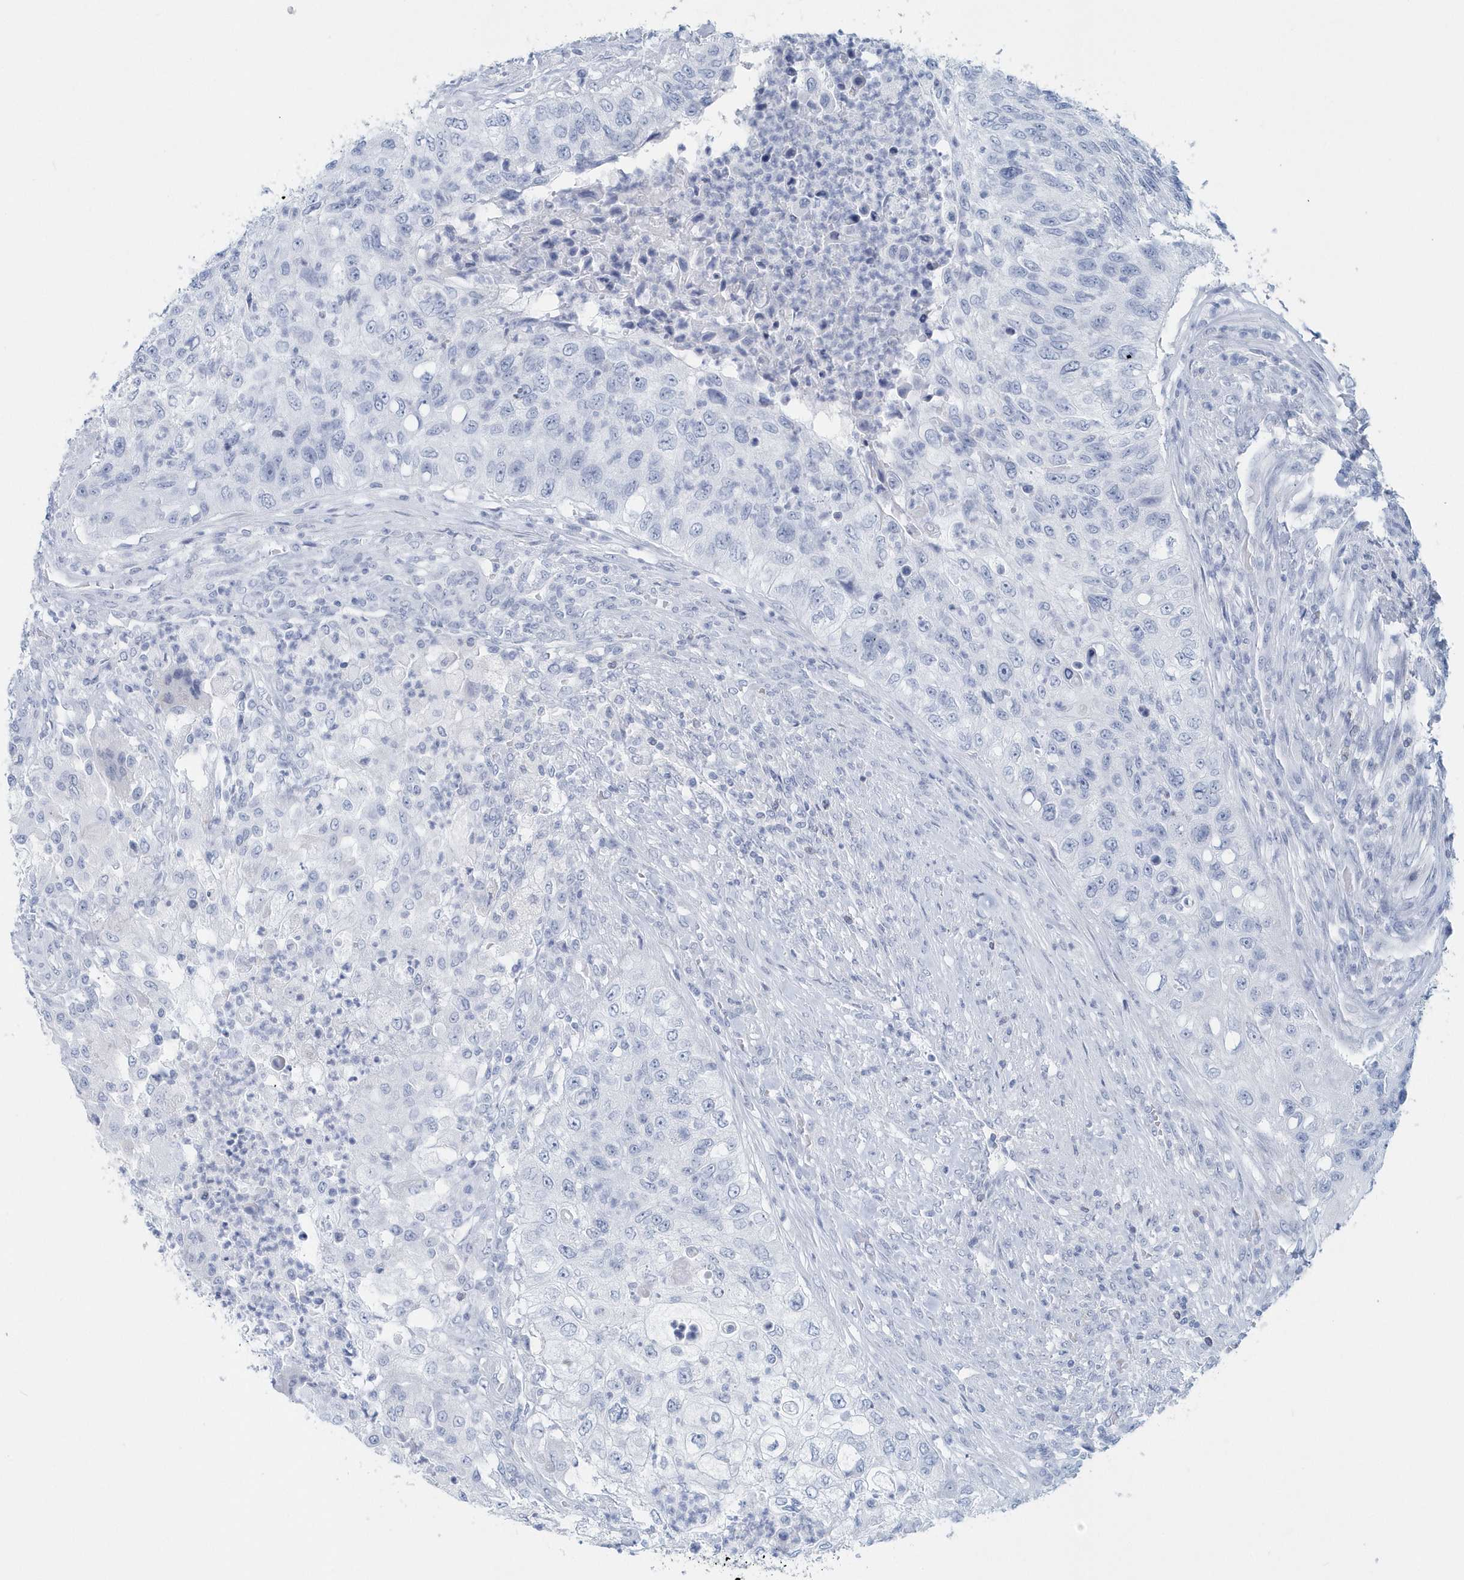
{"staining": {"intensity": "negative", "quantity": "none", "location": "none"}, "tissue": "urothelial cancer", "cell_type": "Tumor cells", "image_type": "cancer", "snomed": [{"axis": "morphology", "description": "Urothelial carcinoma, High grade"}, {"axis": "topography", "description": "Urinary bladder"}], "caption": "Immunohistochemistry (IHC) of urothelial carcinoma (high-grade) demonstrates no expression in tumor cells.", "gene": "PTPRO", "patient": {"sex": "female", "age": 60}}